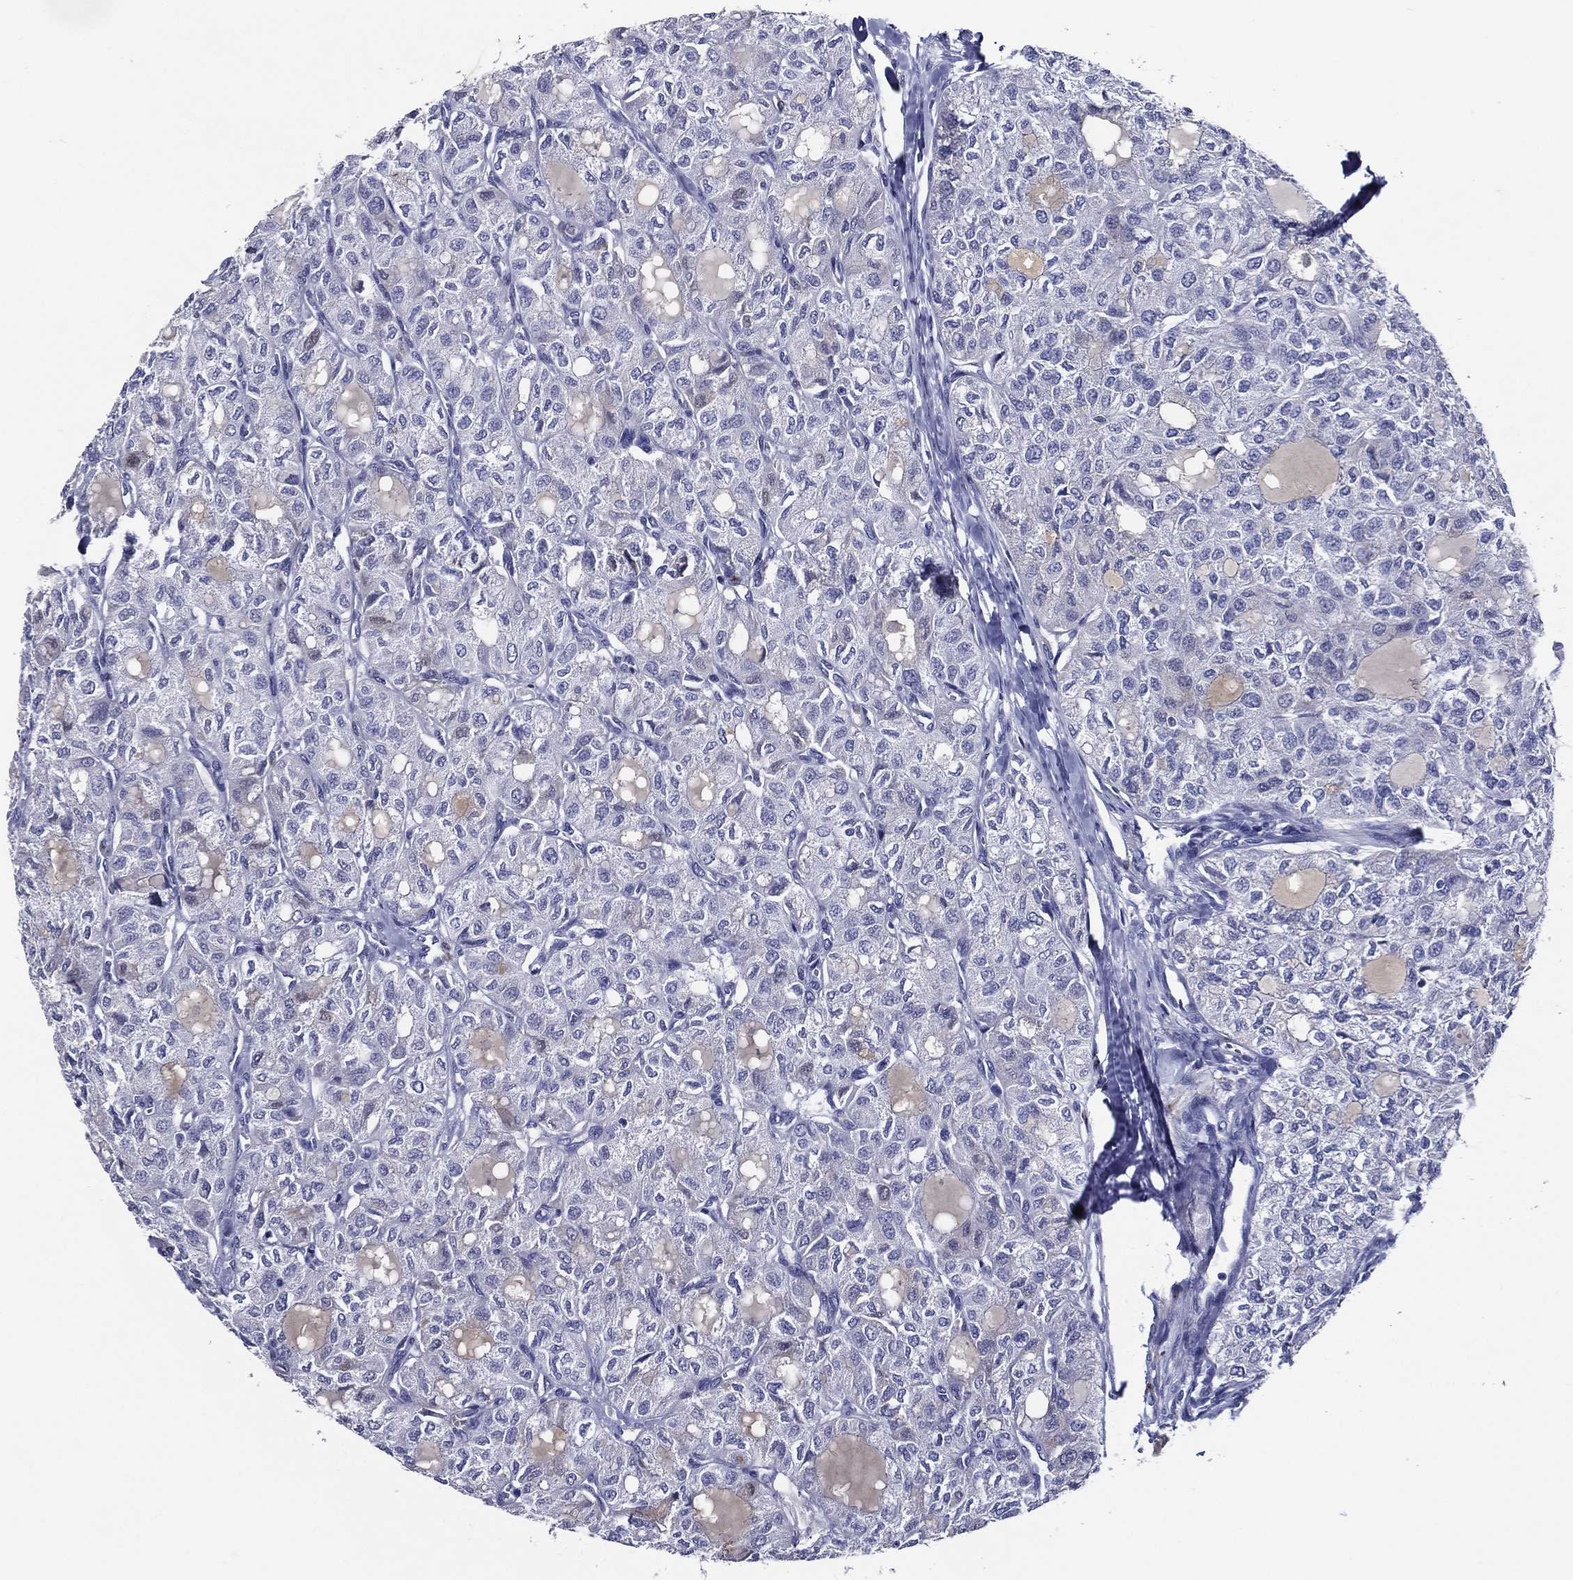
{"staining": {"intensity": "negative", "quantity": "none", "location": "none"}, "tissue": "thyroid cancer", "cell_type": "Tumor cells", "image_type": "cancer", "snomed": [{"axis": "morphology", "description": "Follicular adenoma carcinoma, NOS"}, {"axis": "topography", "description": "Thyroid gland"}], "caption": "DAB (3,3'-diaminobenzidine) immunohistochemical staining of human follicular adenoma carcinoma (thyroid) displays no significant expression in tumor cells. (DAB (3,3'-diaminobenzidine) IHC with hematoxylin counter stain).", "gene": "ACE2", "patient": {"sex": "male", "age": 75}}